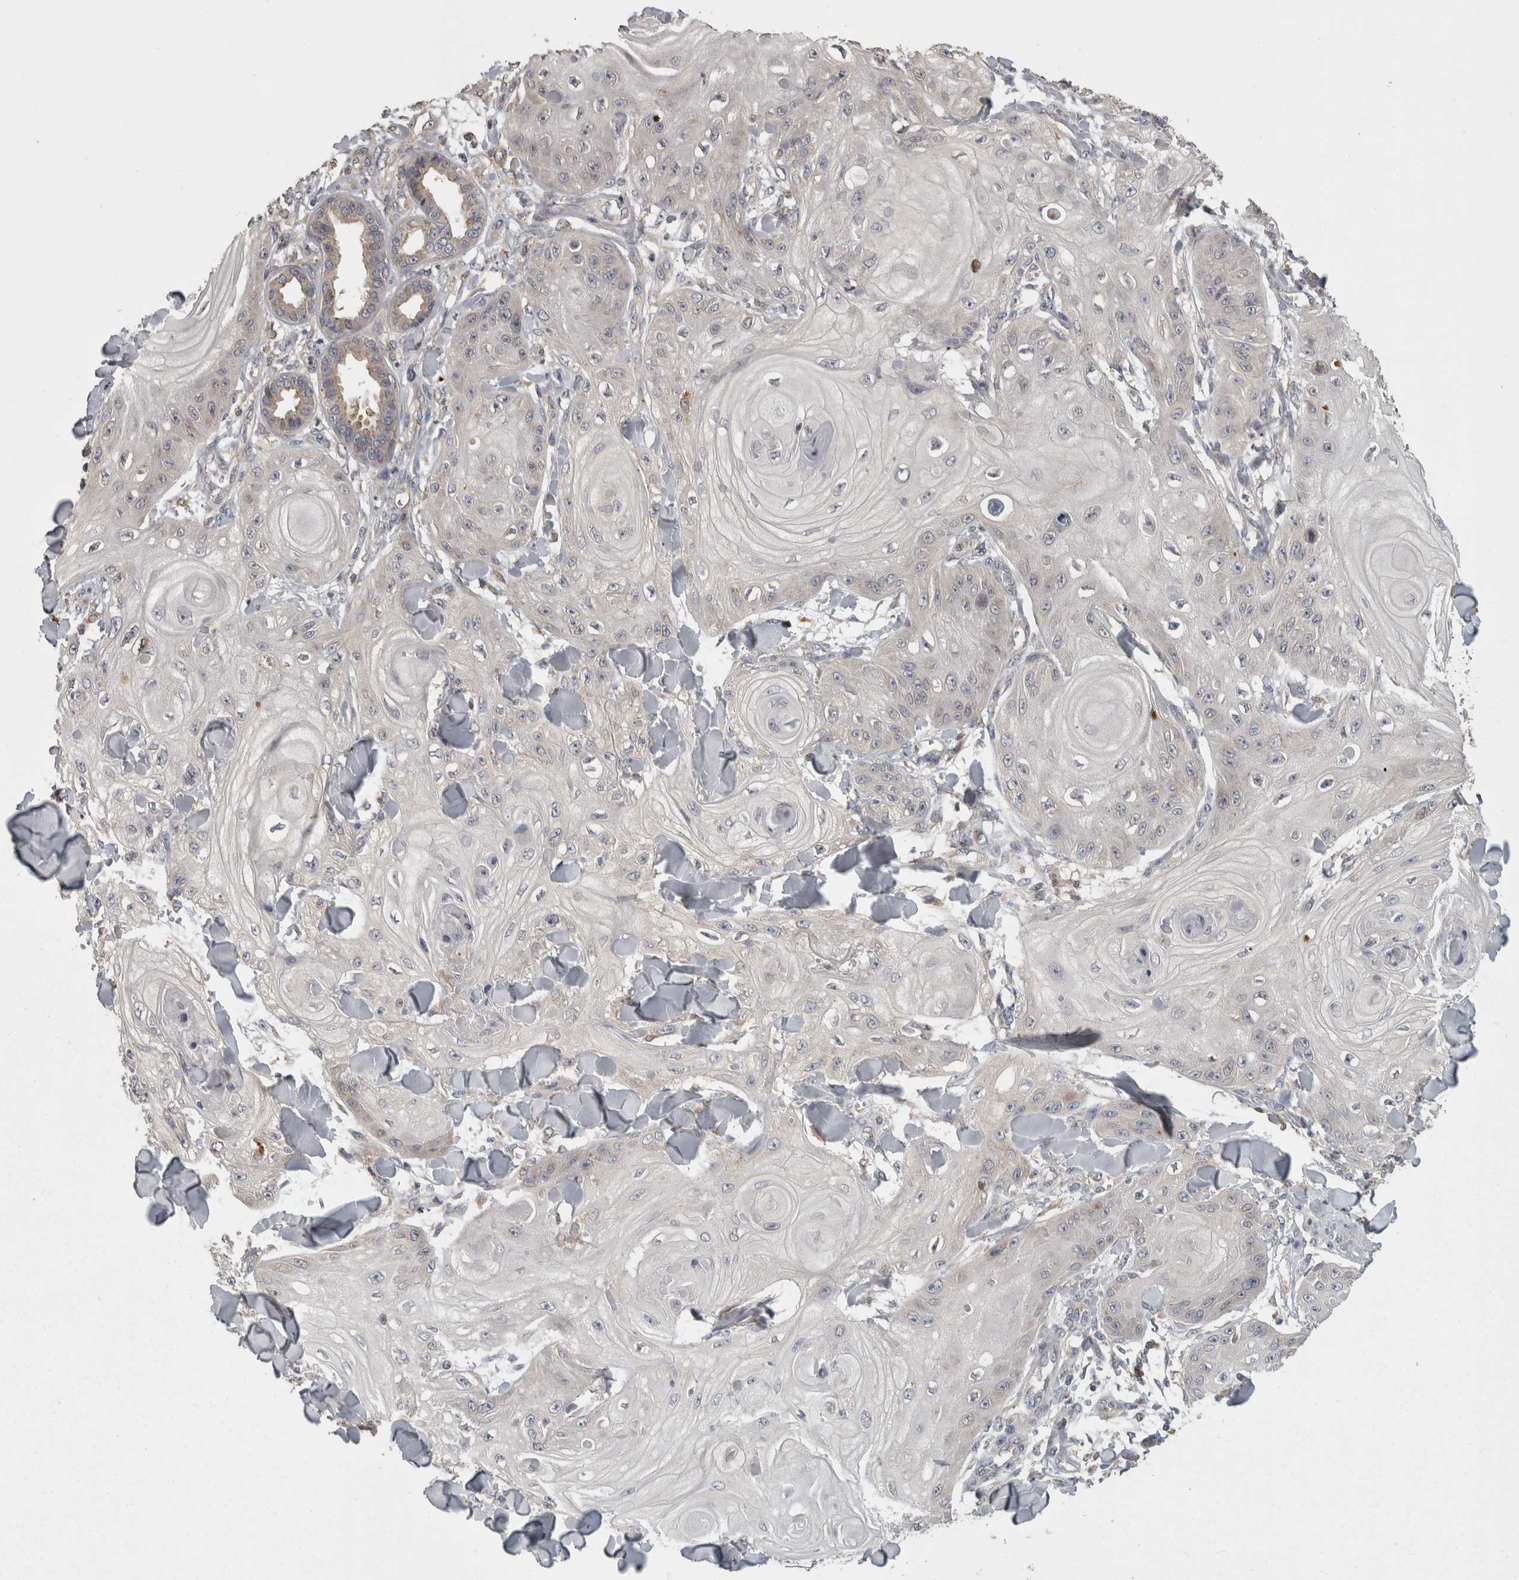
{"staining": {"intensity": "negative", "quantity": "none", "location": "none"}, "tissue": "skin cancer", "cell_type": "Tumor cells", "image_type": "cancer", "snomed": [{"axis": "morphology", "description": "Squamous cell carcinoma, NOS"}, {"axis": "topography", "description": "Skin"}], "caption": "Immunohistochemical staining of human squamous cell carcinoma (skin) exhibits no significant expression in tumor cells. (Stains: DAB immunohistochemistry (IHC) with hematoxylin counter stain, Microscopy: brightfield microscopy at high magnification).", "gene": "PCM1", "patient": {"sex": "male", "age": 74}}